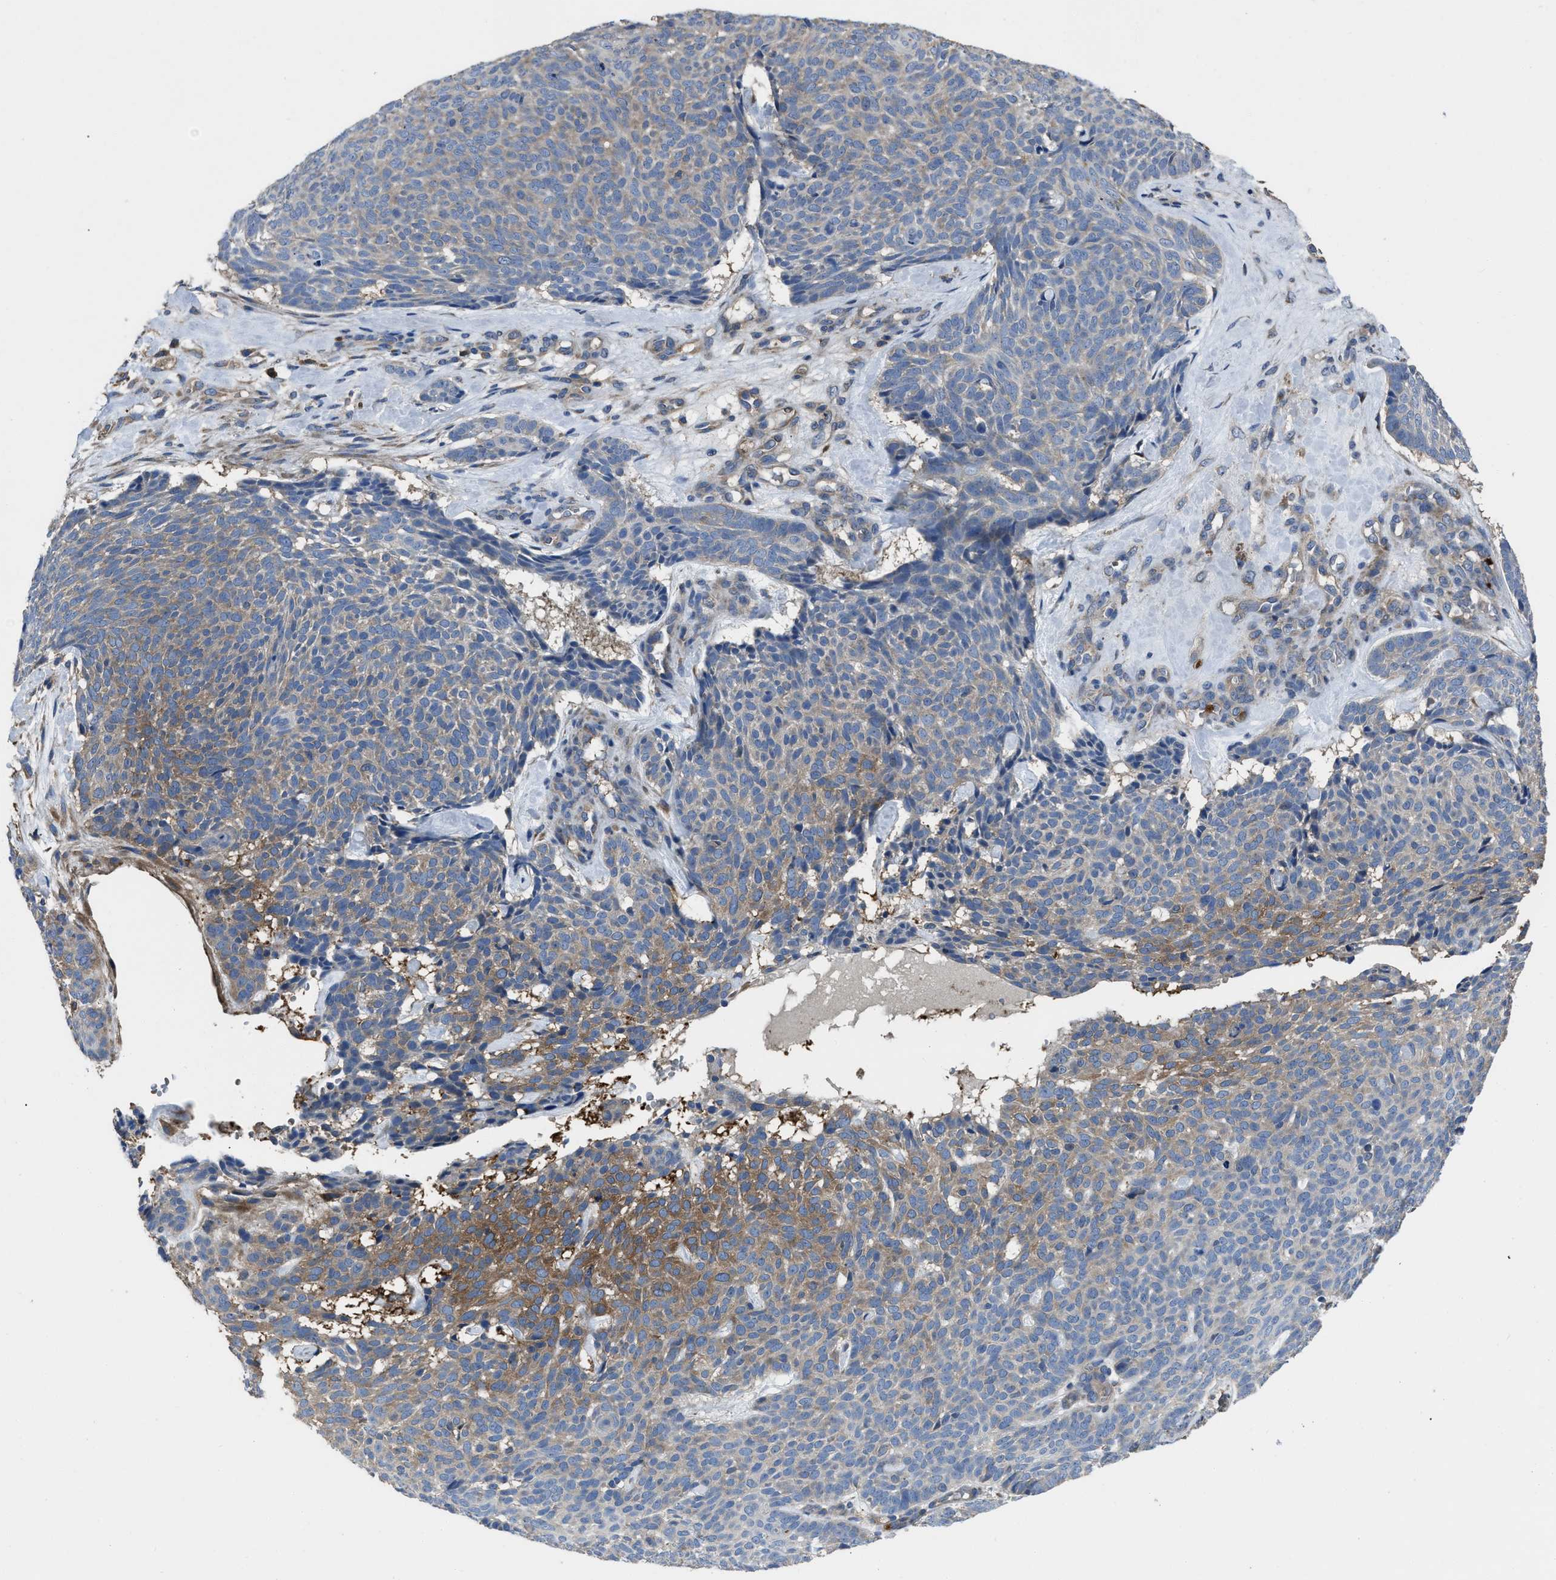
{"staining": {"intensity": "moderate", "quantity": "<25%", "location": "cytoplasmic/membranous"}, "tissue": "skin cancer", "cell_type": "Tumor cells", "image_type": "cancer", "snomed": [{"axis": "morphology", "description": "Basal cell carcinoma"}, {"axis": "topography", "description": "Skin"}], "caption": "Brown immunohistochemical staining in skin basal cell carcinoma exhibits moderate cytoplasmic/membranous positivity in approximately <25% of tumor cells.", "gene": "ANGPT1", "patient": {"sex": "male", "age": 61}}